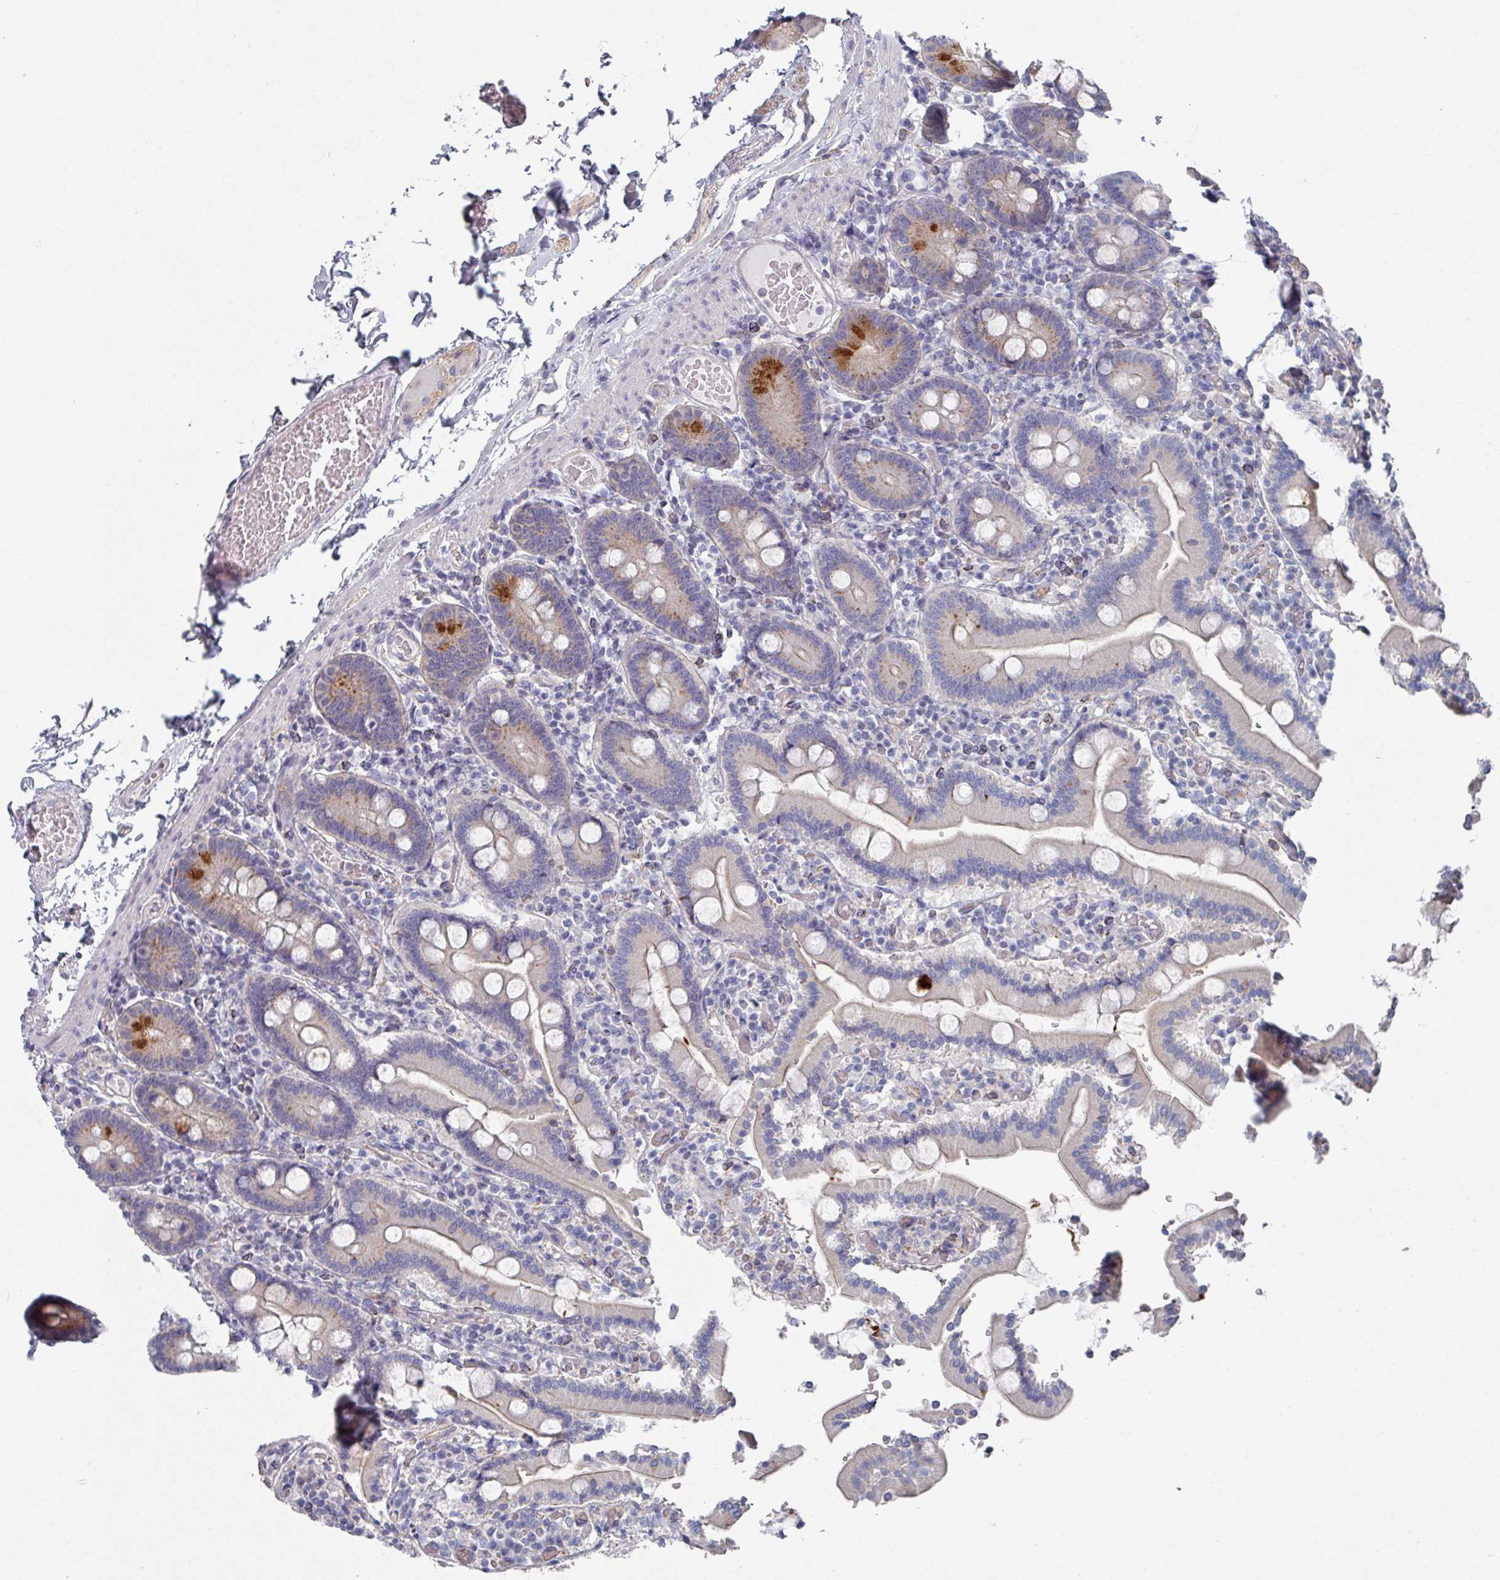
{"staining": {"intensity": "strong", "quantity": "<25%", "location": "cytoplasmic/membranous"}, "tissue": "duodenum", "cell_type": "Glandular cells", "image_type": "normal", "snomed": [{"axis": "morphology", "description": "Normal tissue, NOS"}, {"axis": "topography", "description": "Duodenum"}], "caption": "Immunohistochemical staining of benign duodenum reveals medium levels of strong cytoplasmic/membranous staining in about <25% of glandular cells.", "gene": "EFL1", "patient": {"sex": "male", "age": 55}}